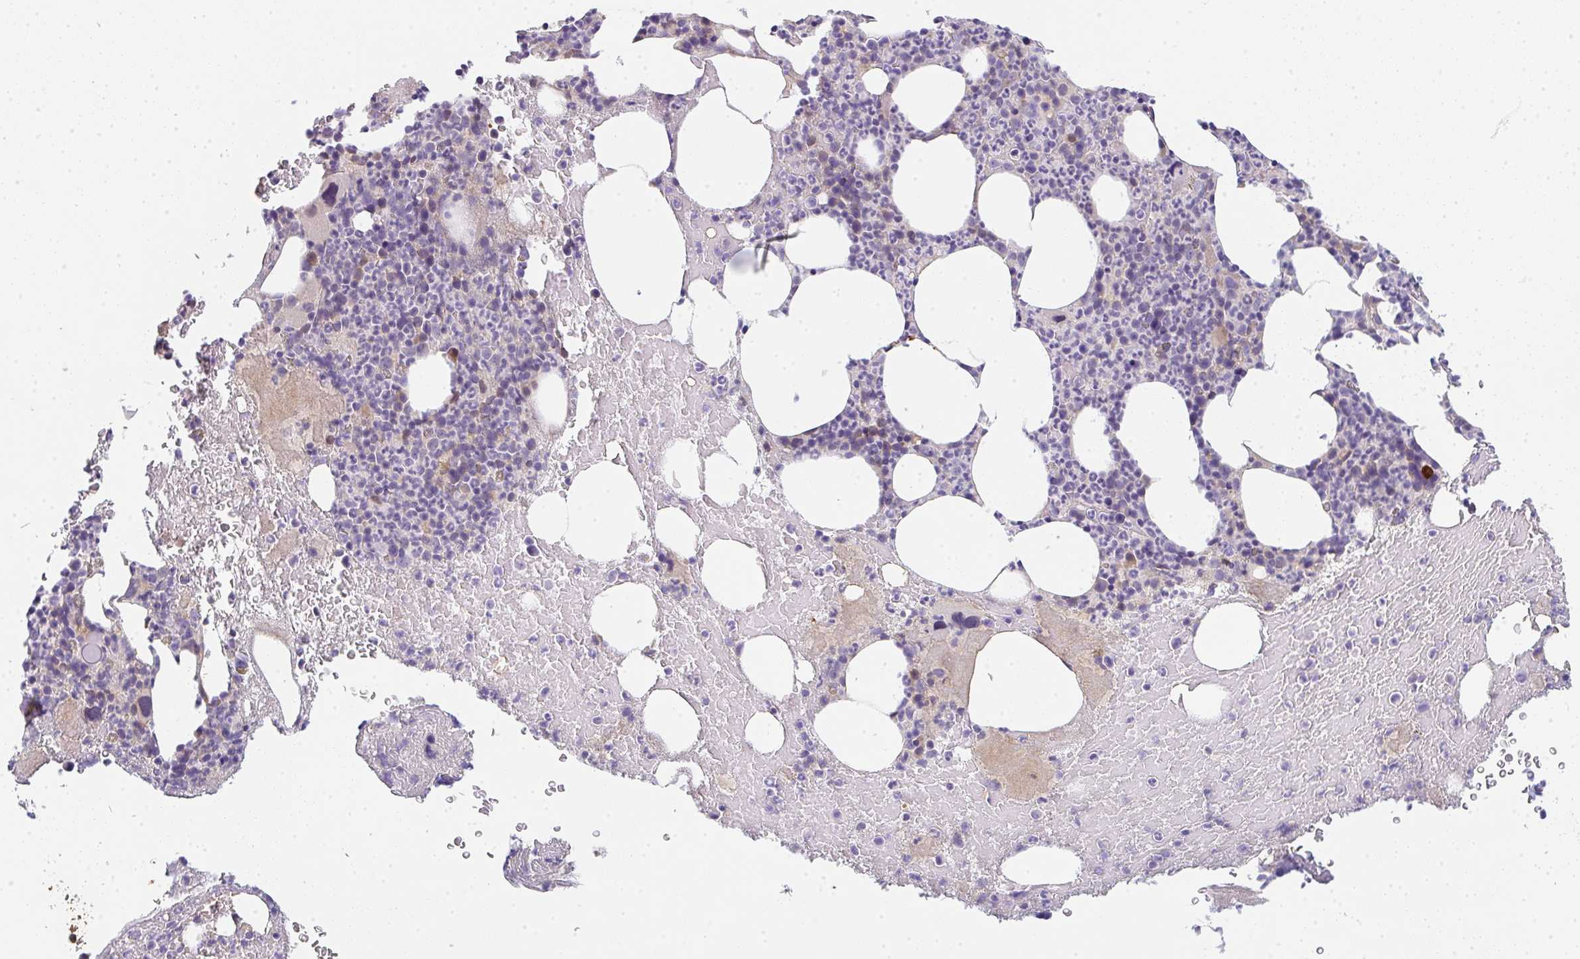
{"staining": {"intensity": "negative", "quantity": "none", "location": "none"}, "tissue": "bone marrow", "cell_type": "Hematopoietic cells", "image_type": "normal", "snomed": [{"axis": "morphology", "description": "Normal tissue, NOS"}, {"axis": "topography", "description": "Bone marrow"}], "caption": "There is no significant expression in hematopoietic cells of bone marrow. (Stains: DAB immunohistochemistry (IHC) with hematoxylin counter stain, Microscopy: brightfield microscopy at high magnification).", "gene": "TNFRSF10A", "patient": {"sex": "female", "age": 59}}